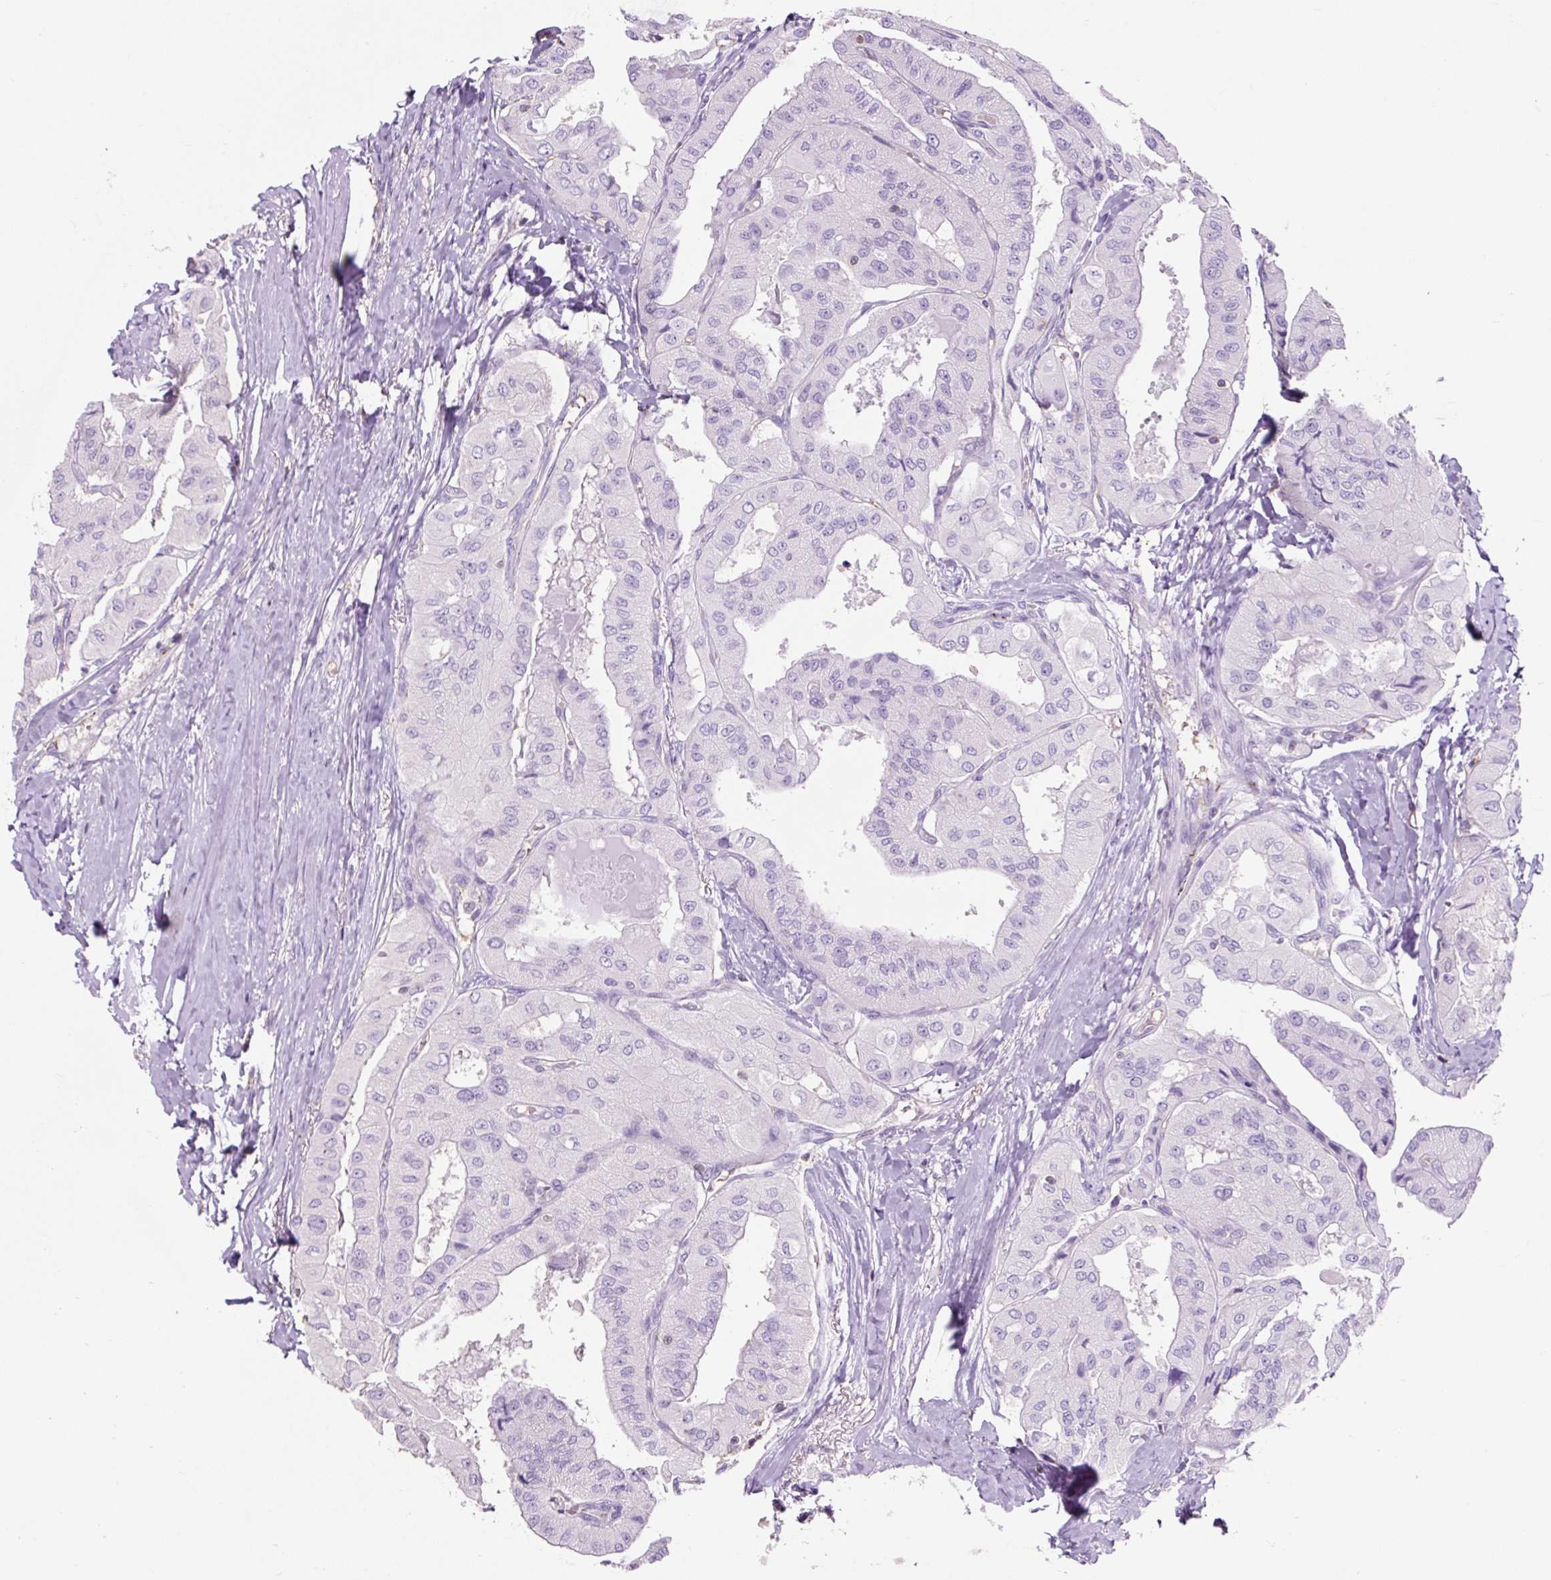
{"staining": {"intensity": "negative", "quantity": "none", "location": "none"}, "tissue": "thyroid cancer", "cell_type": "Tumor cells", "image_type": "cancer", "snomed": [{"axis": "morphology", "description": "Normal tissue, NOS"}, {"axis": "morphology", "description": "Papillary adenocarcinoma, NOS"}, {"axis": "topography", "description": "Thyroid gland"}], "caption": "The immunohistochemistry image has no significant staining in tumor cells of thyroid cancer (papillary adenocarcinoma) tissue.", "gene": "OR10A7", "patient": {"sex": "female", "age": 59}}